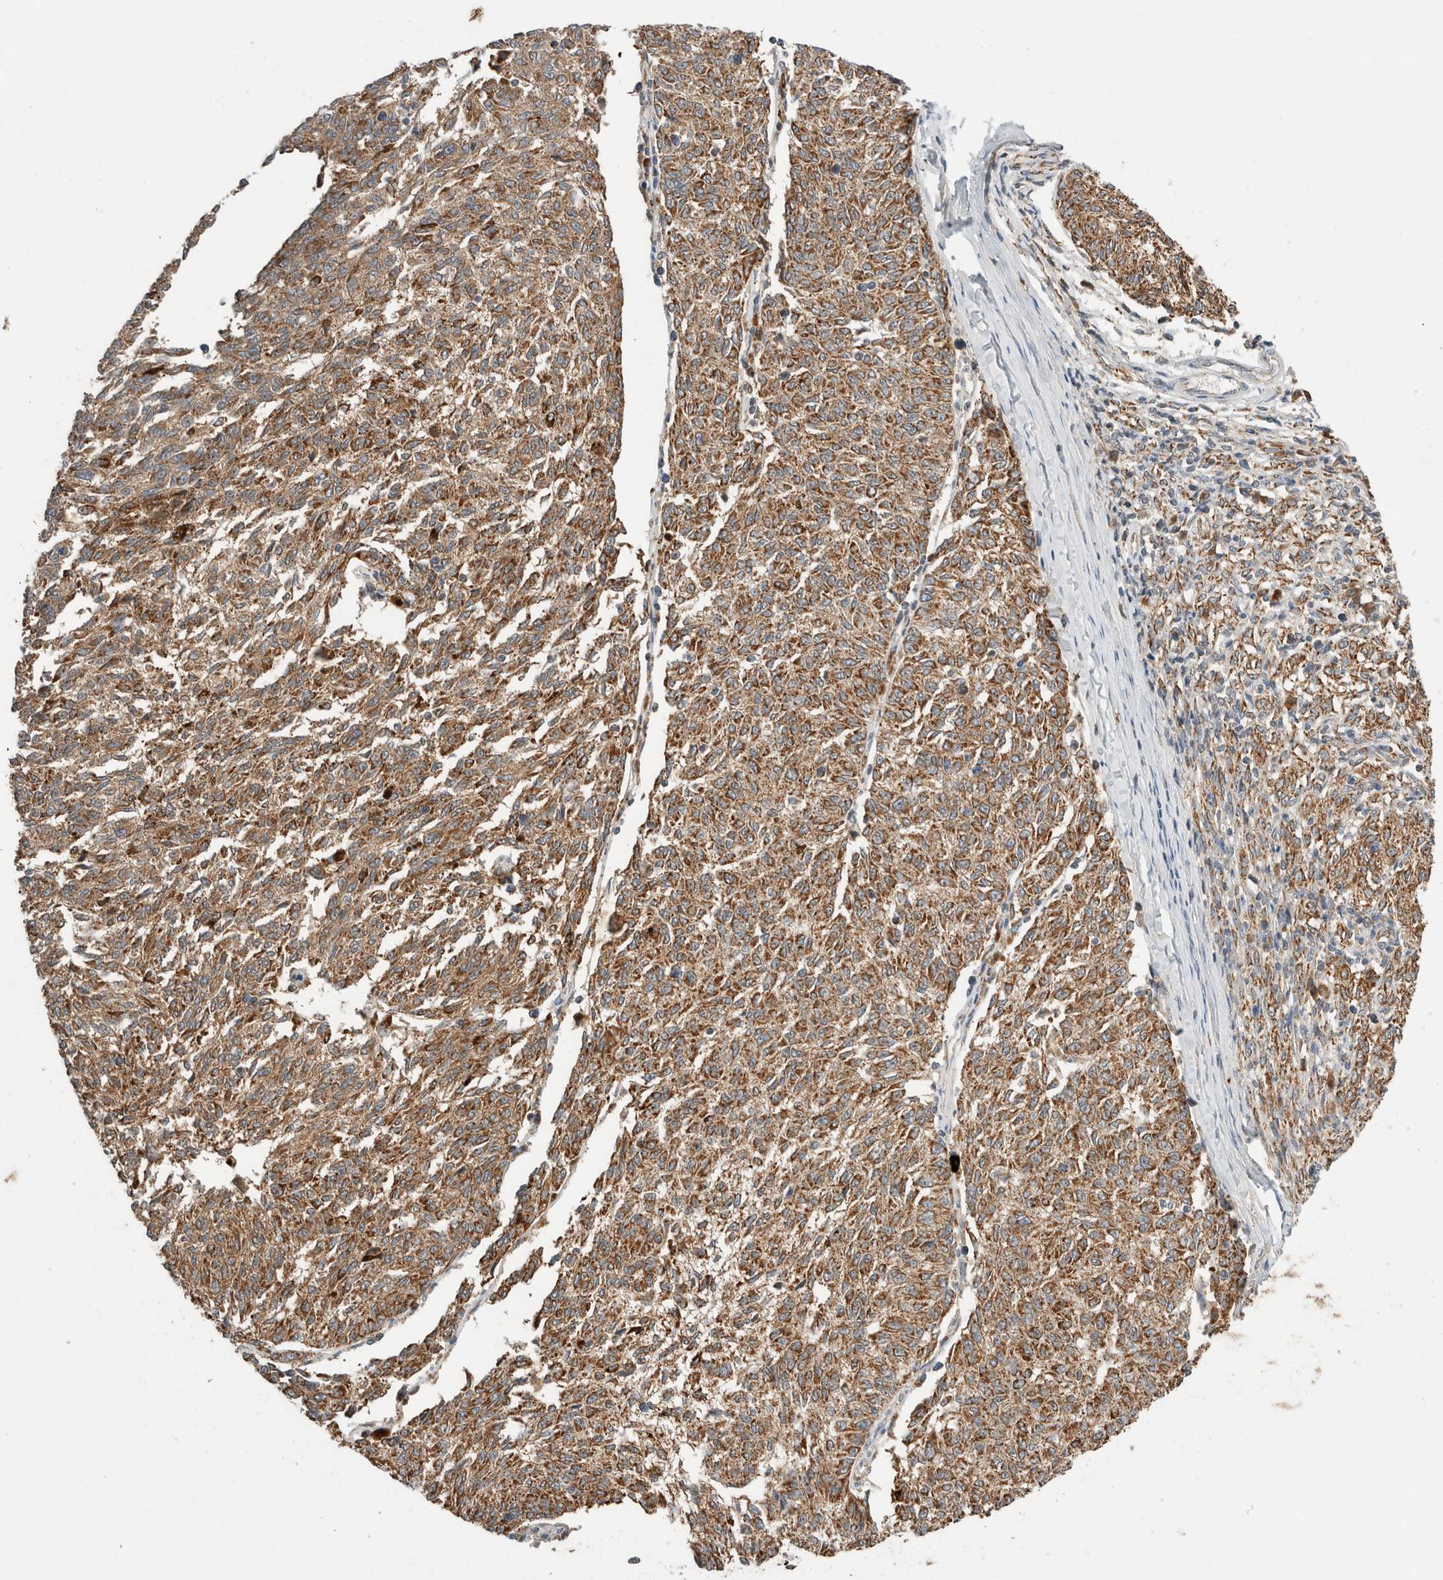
{"staining": {"intensity": "strong", "quantity": ">75%", "location": "cytoplasmic/membranous"}, "tissue": "melanoma", "cell_type": "Tumor cells", "image_type": "cancer", "snomed": [{"axis": "morphology", "description": "Malignant melanoma, NOS"}, {"axis": "topography", "description": "Skin"}], "caption": "Malignant melanoma stained with a brown dye shows strong cytoplasmic/membranous positive positivity in about >75% of tumor cells.", "gene": "AMPD1", "patient": {"sex": "female", "age": 72}}